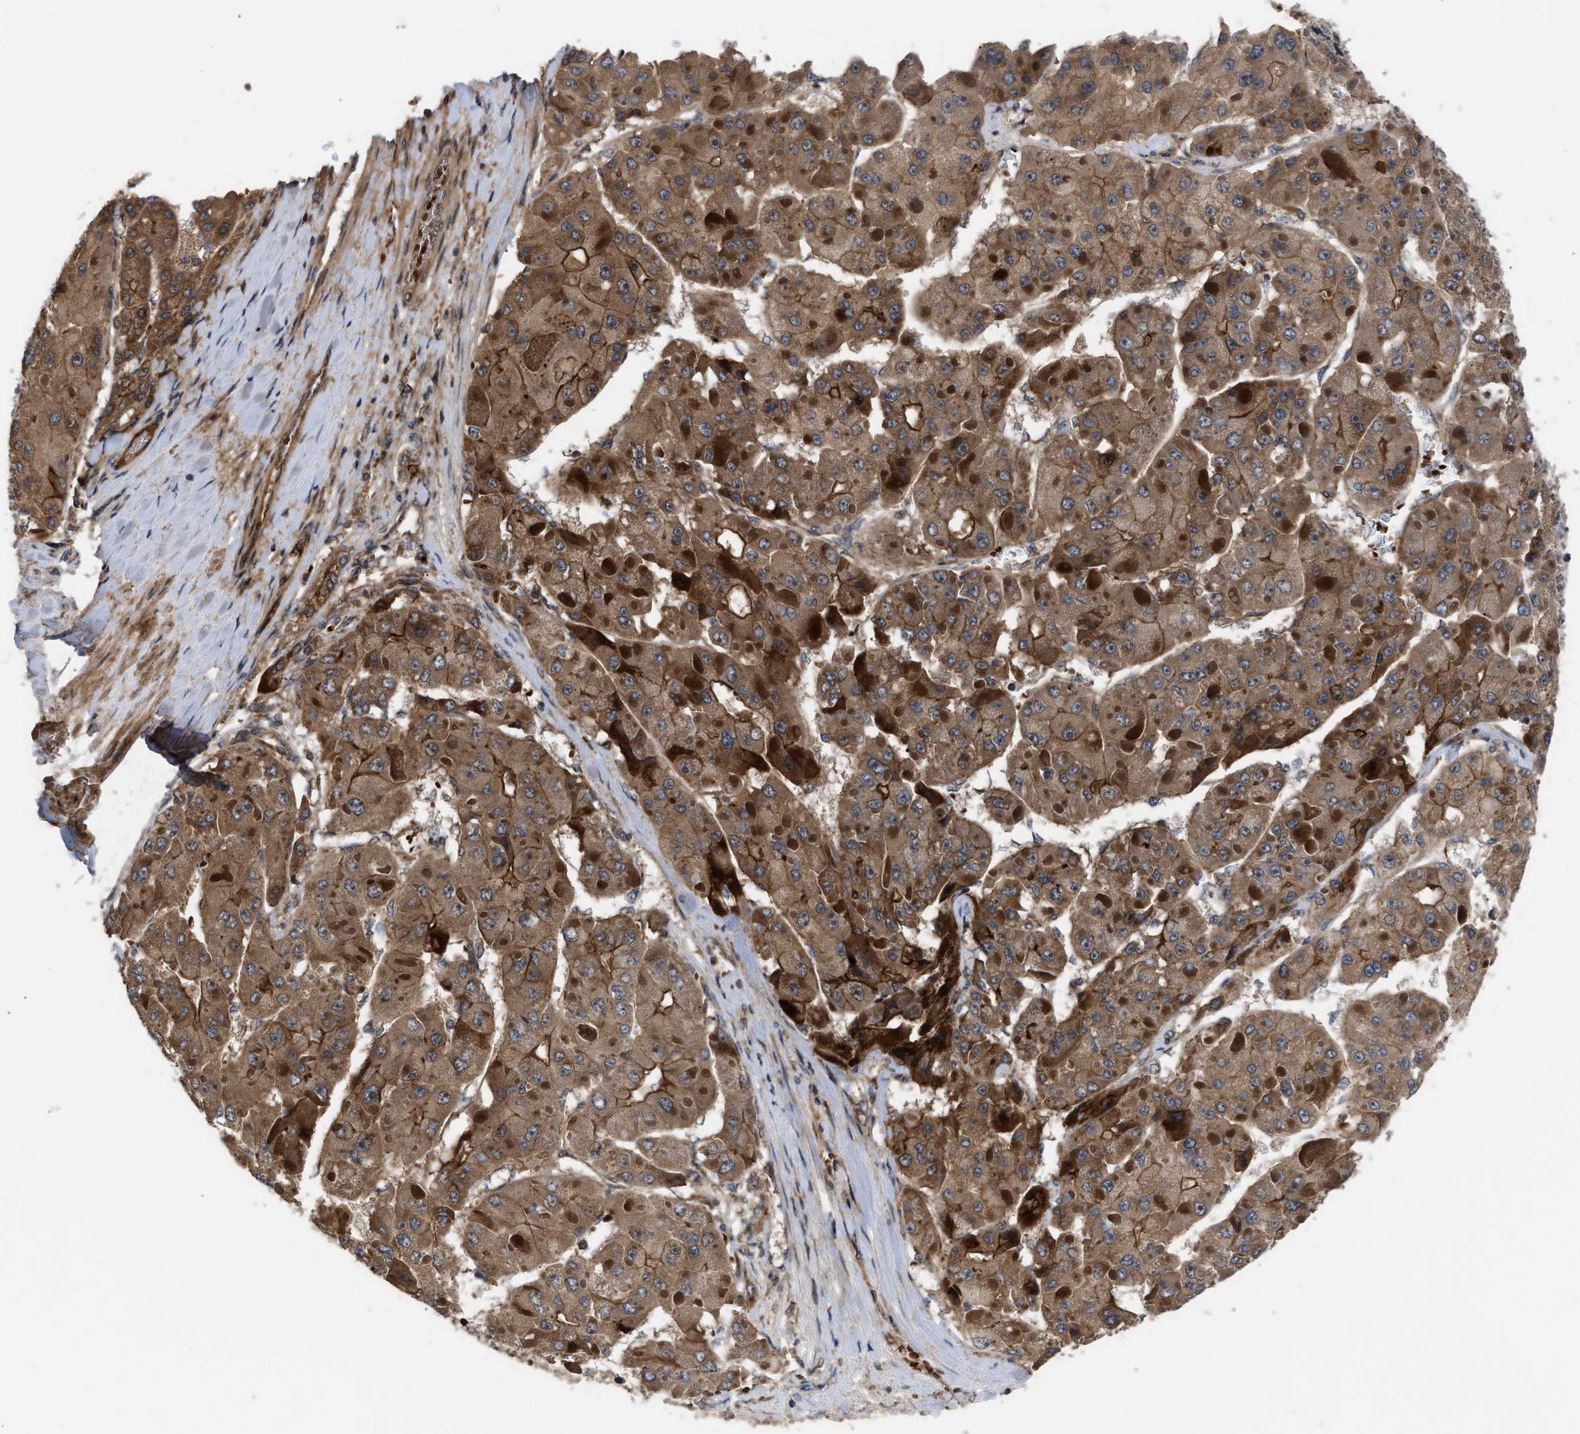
{"staining": {"intensity": "strong", "quantity": ">75%", "location": "cytoplasmic/membranous"}, "tissue": "liver cancer", "cell_type": "Tumor cells", "image_type": "cancer", "snomed": [{"axis": "morphology", "description": "Carcinoma, Hepatocellular, NOS"}, {"axis": "topography", "description": "Liver"}], "caption": "Immunohistochemistry micrograph of neoplastic tissue: liver cancer stained using IHC displays high levels of strong protein expression localized specifically in the cytoplasmic/membranous of tumor cells, appearing as a cytoplasmic/membranous brown color.", "gene": "STAU1", "patient": {"sex": "female", "age": 73}}